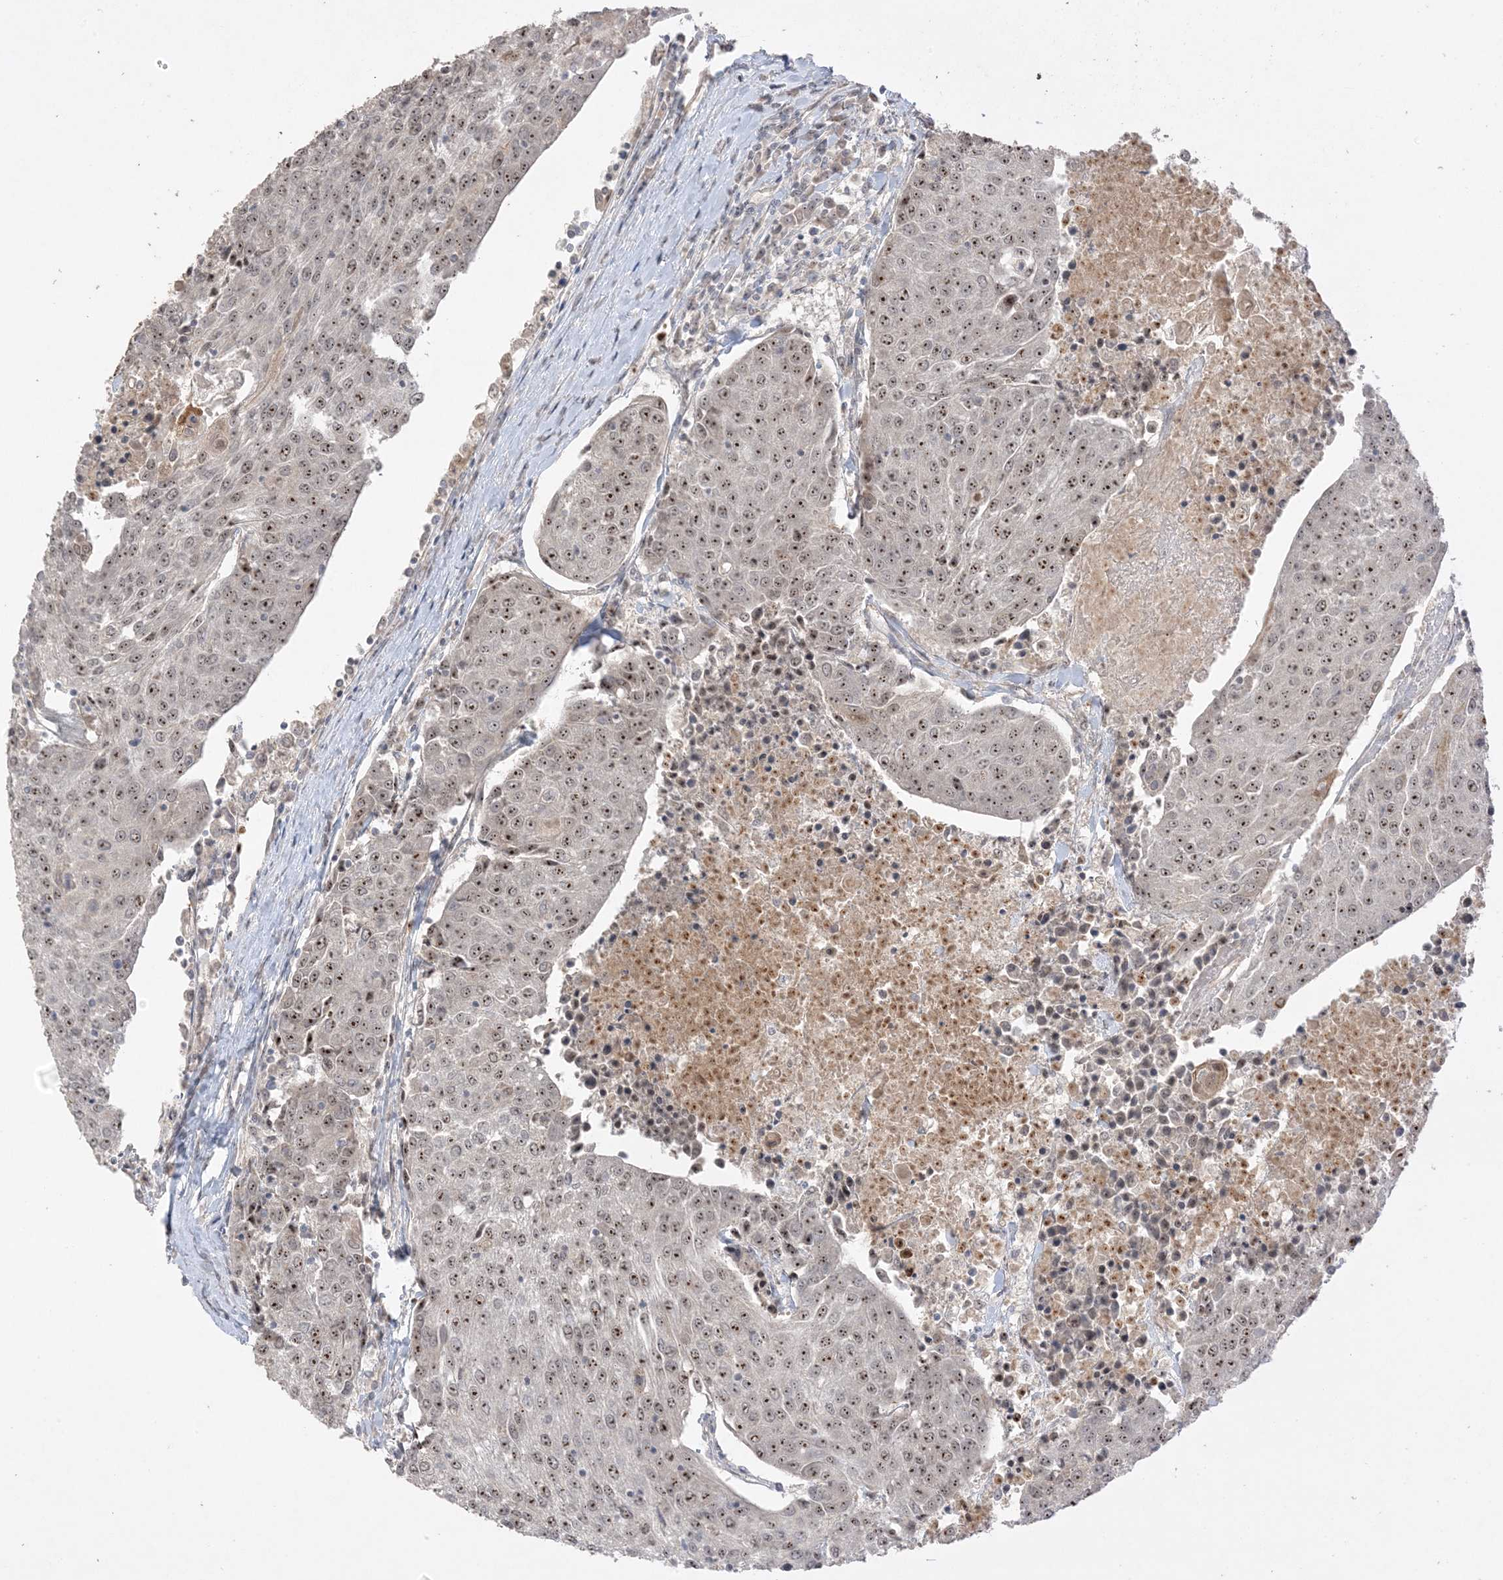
{"staining": {"intensity": "moderate", "quantity": ">75%", "location": "nuclear"}, "tissue": "urothelial cancer", "cell_type": "Tumor cells", "image_type": "cancer", "snomed": [{"axis": "morphology", "description": "Urothelial carcinoma, High grade"}, {"axis": "topography", "description": "Urinary bladder"}], "caption": "High-magnification brightfield microscopy of urothelial carcinoma (high-grade) stained with DAB (3,3'-diaminobenzidine) (brown) and counterstained with hematoxylin (blue). tumor cells exhibit moderate nuclear expression is identified in approximately>75% of cells. (IHC, brightfield microscopy, high magnification).", "gene": "DDX18", "patient": {"sex": "female", "age": 85}}